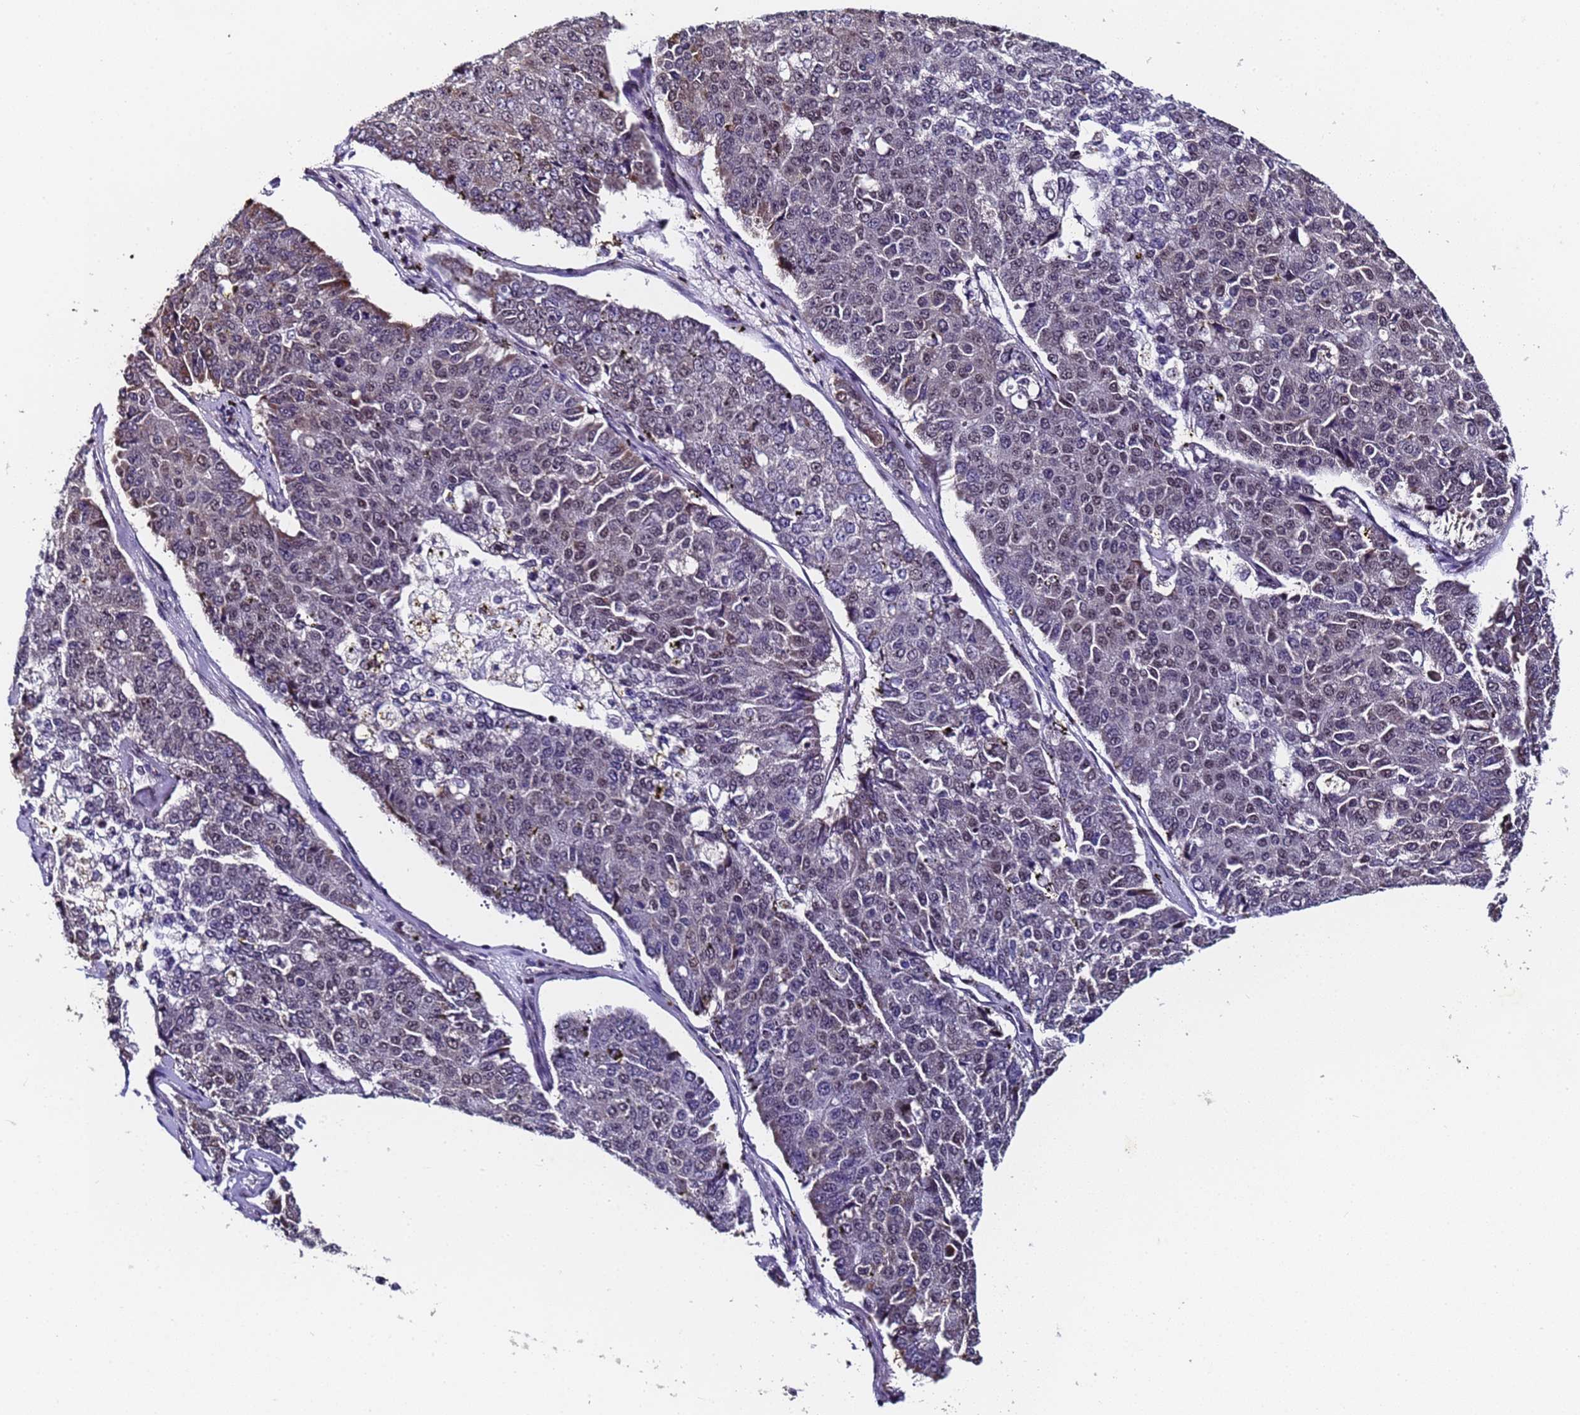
{"staining": {"intensity": "moderate", "quantity": "<25%", "location": "nuclear"}, "tissue": "pancreatic cancer", "cell_type": "Tumor cells", "image_type": "cancer", "snomed": [{"axis": "morphology", "description": "Adenocarcinoma, NOS"}, {"axis": "topography", "description": "Pancreas"}], "caption": "Pancreatic cancer stained with DAB IHC shows low levels of moderate nuclear positivity in about <25% of tumor cells.", "gene": "FNBP4", "patient": {"sex": "male", "age": 50}}